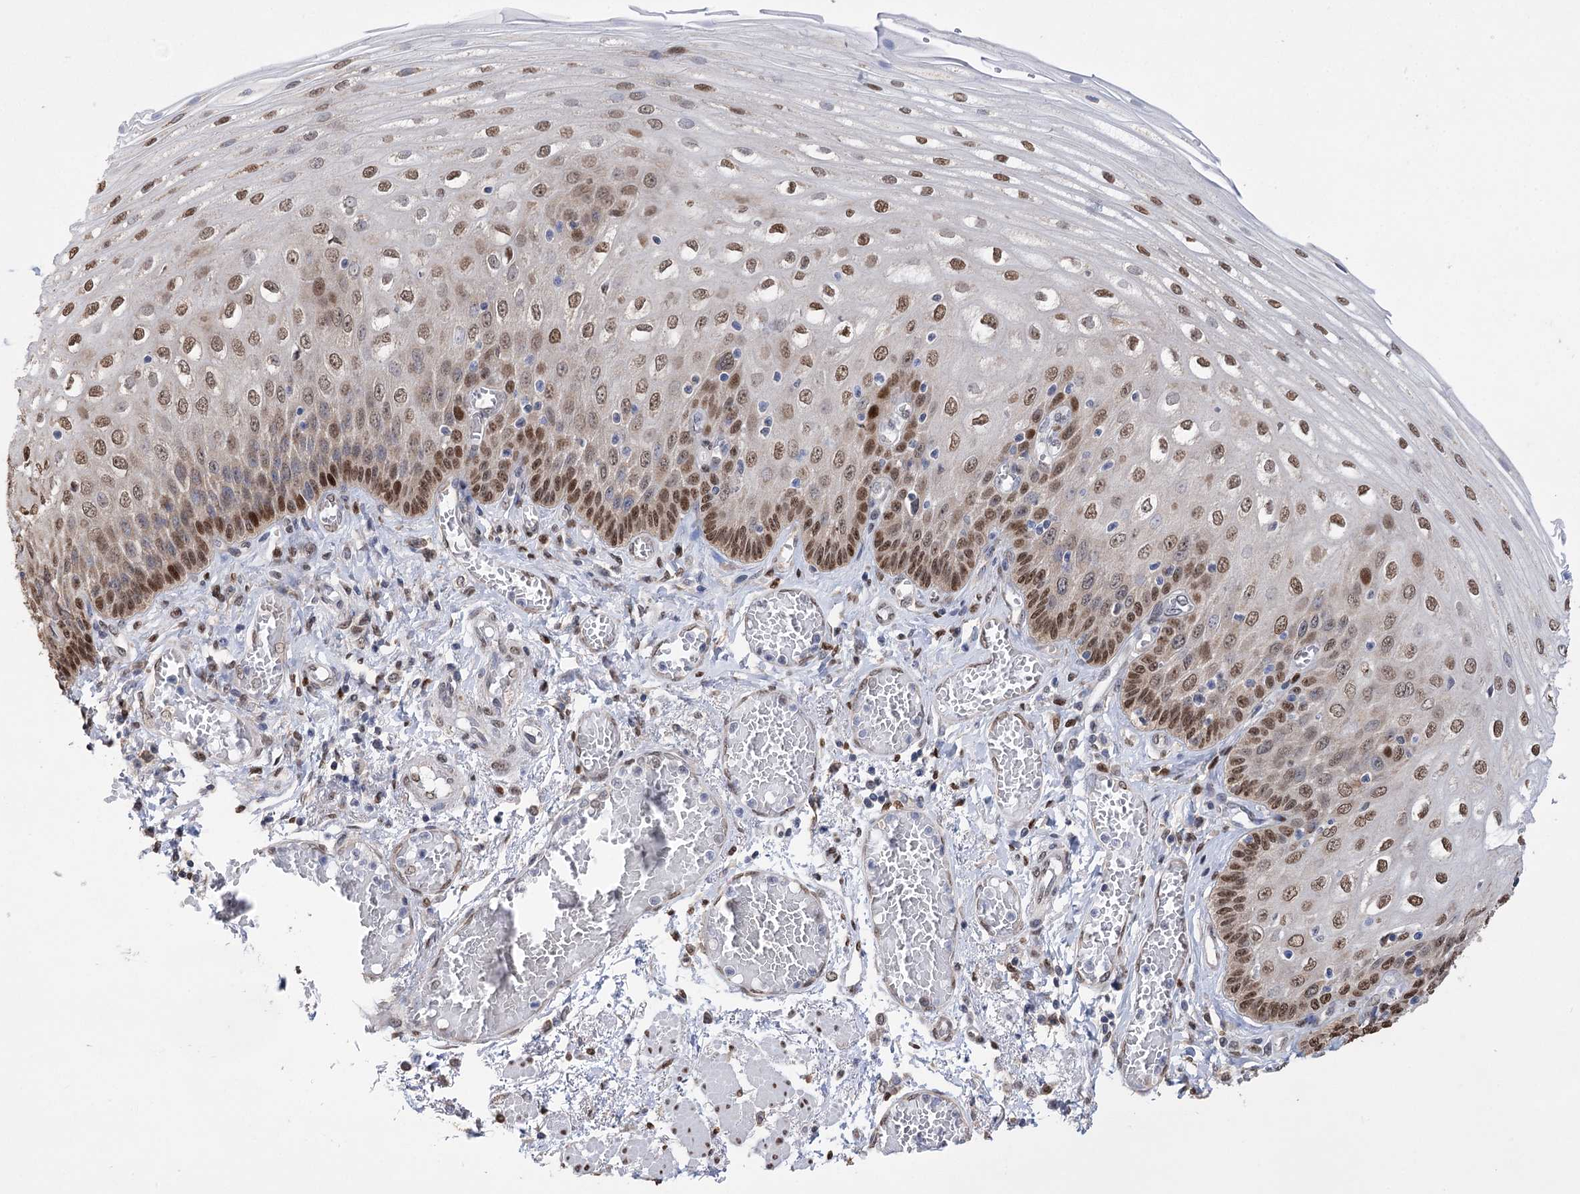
{"staining": {"intensity": "strong", "quantity": "25%-75%", "location": "cytoplasmic/membranous,nuclear"}, "tissue": "esophagus", "cell_type": "Squamous epithelial cells", "image_type": "normal", "snomed": [{"axis": "morphology", "description": "Normal tissue, NOS"}, {"axis": "topography", "description": "Esophagus"}], "caption": "Esophagus stained with IHC reveals strong cytoplasmic/membranous,nuclear staining in approximately 25%-75% of squamous epithelial cells.", "gene": "NFU1", "patient": {"sex": "male", "age": 81}}